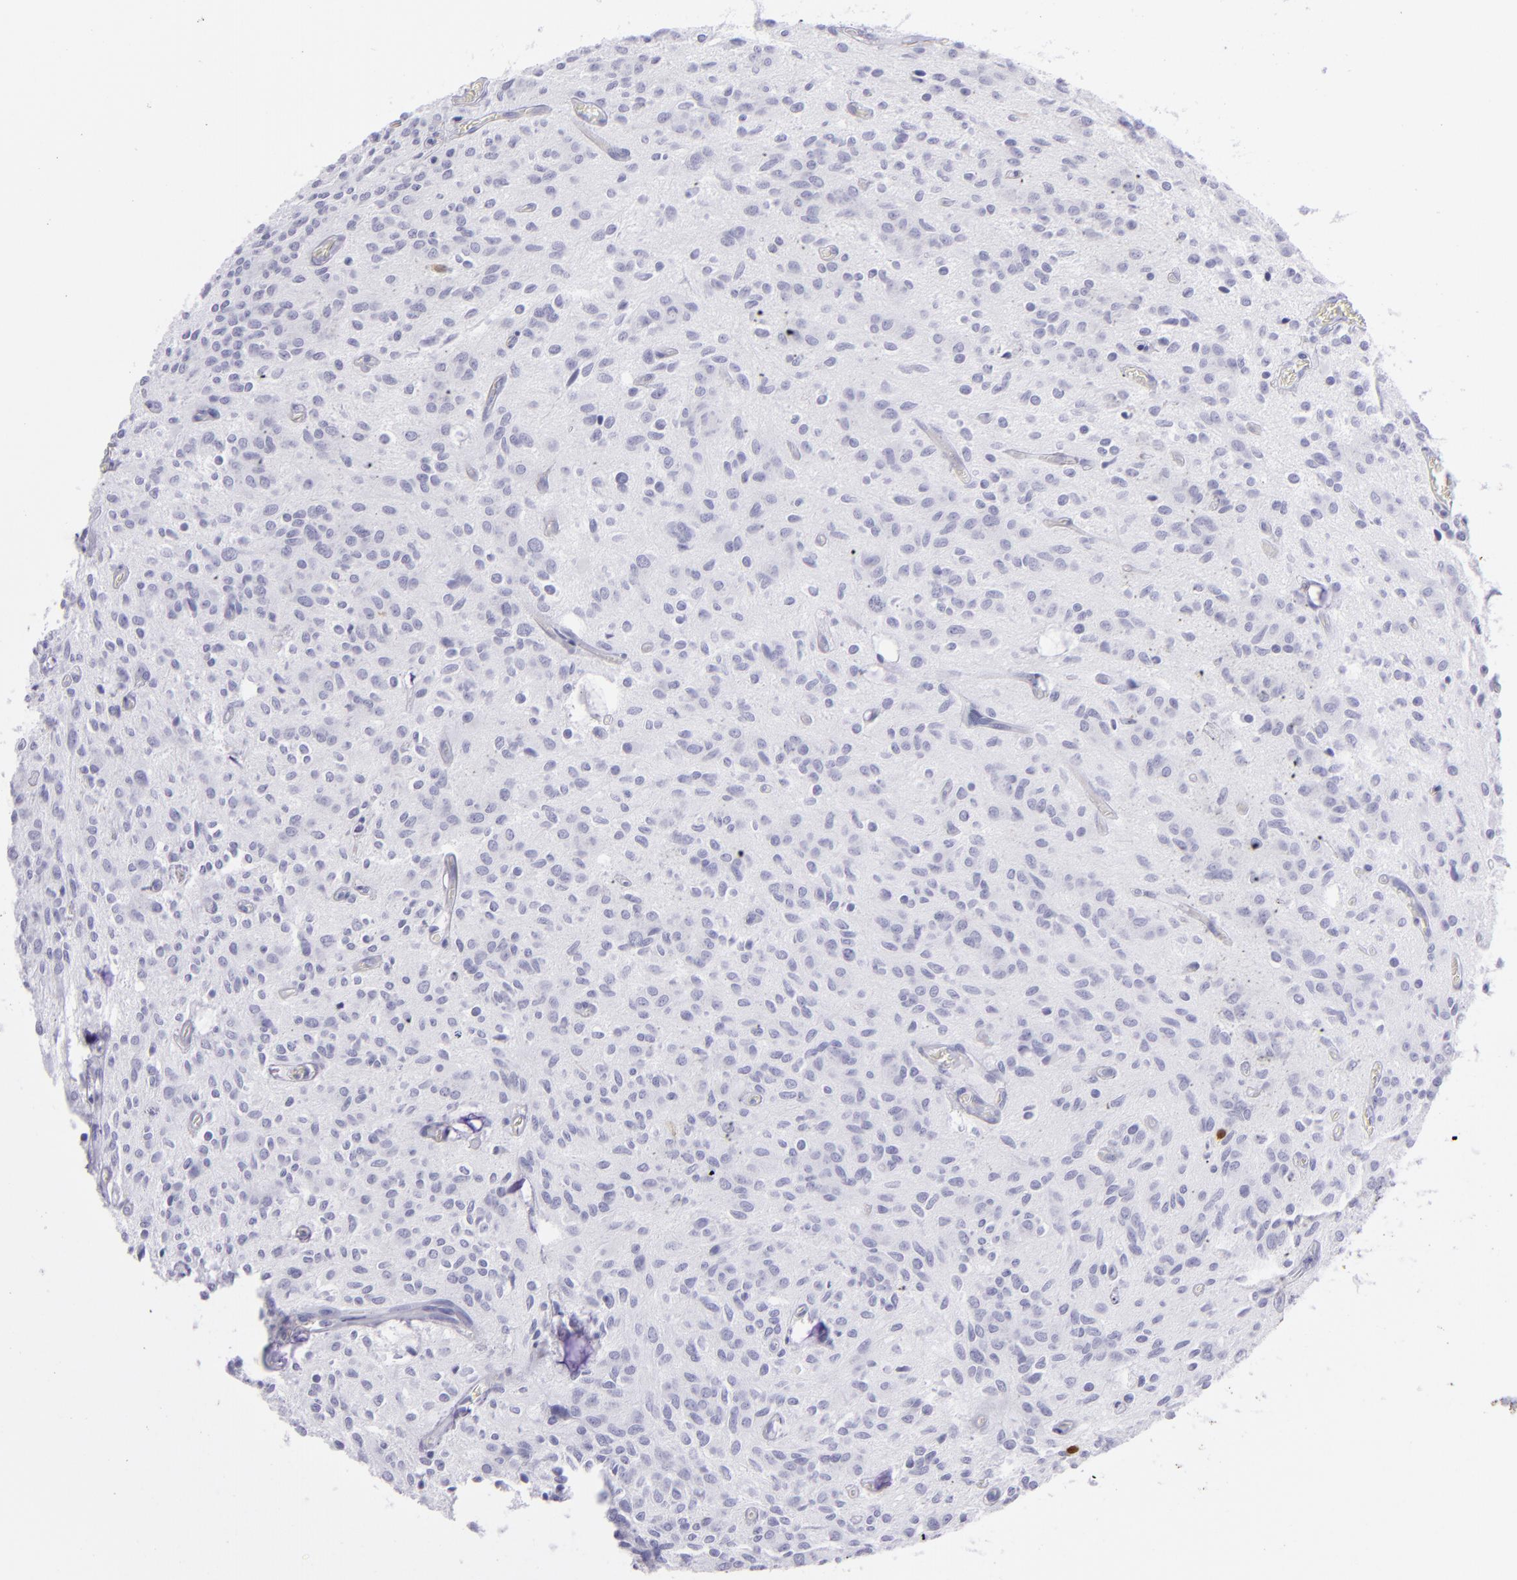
{"staining": {"intensity": "negative", "quantity": "none", "location": "none"}, "tissue": "glioma", "cell_type": "Tumor cells", "image_type": "cancer", "snomed": [{"axis": "morphology", "description": "Glioma, malignant, Low grade"}, {"axis": "topography", "description": "Brain"}], "caption": "IHC image of neoplastic tissue: malignant low-grade glioma stained with DAB (3,3'-diaminobenzidine) reveals no significant protein expression in tumor cells. (DAB (3,3'-diaminobenzidine) immunohistochemistry (IHC), high magnification).", "gene": "PVALB", "patient": {"sex": "female", "age": 15}}